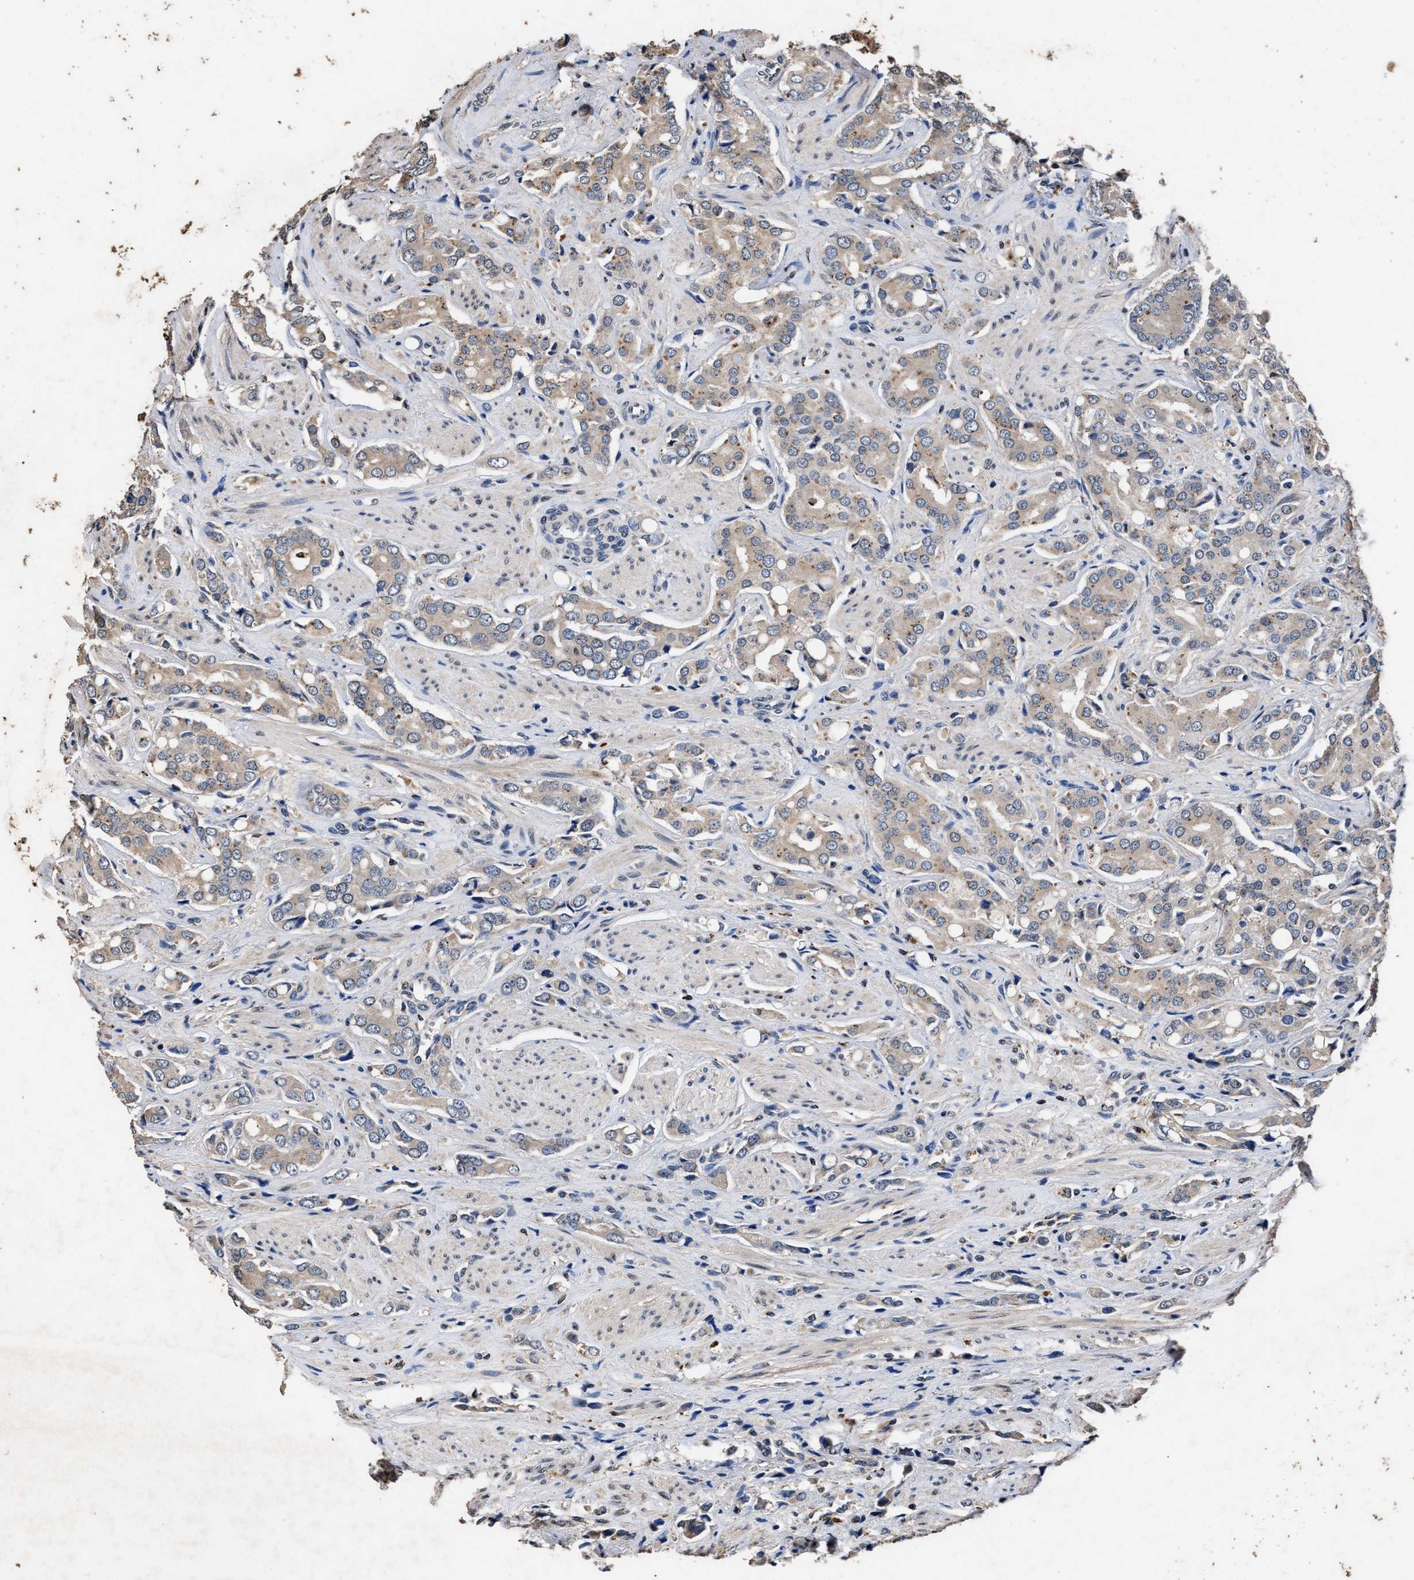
{"staining": {"intensity": "weak", "quantity": ">75%", "location": "cytoplasmic/membranous"}, "tissue": "prostate cancer", "cell_type": "Tumor cells", "image_type": "cancer", "snomed": [{"axis": "morphology", "description": "Adenocarcinoma, High grade"}, {"axis": "topography", "description": "Prostate"}], "caption": "Prostate adenocarcinoma (high-grade) stained for a protein demonstrates weak cytoplasmic/membranous positivity in tumor cells.", "gene": "TPST2", "patient": {"sex": "male", "age": 52}}